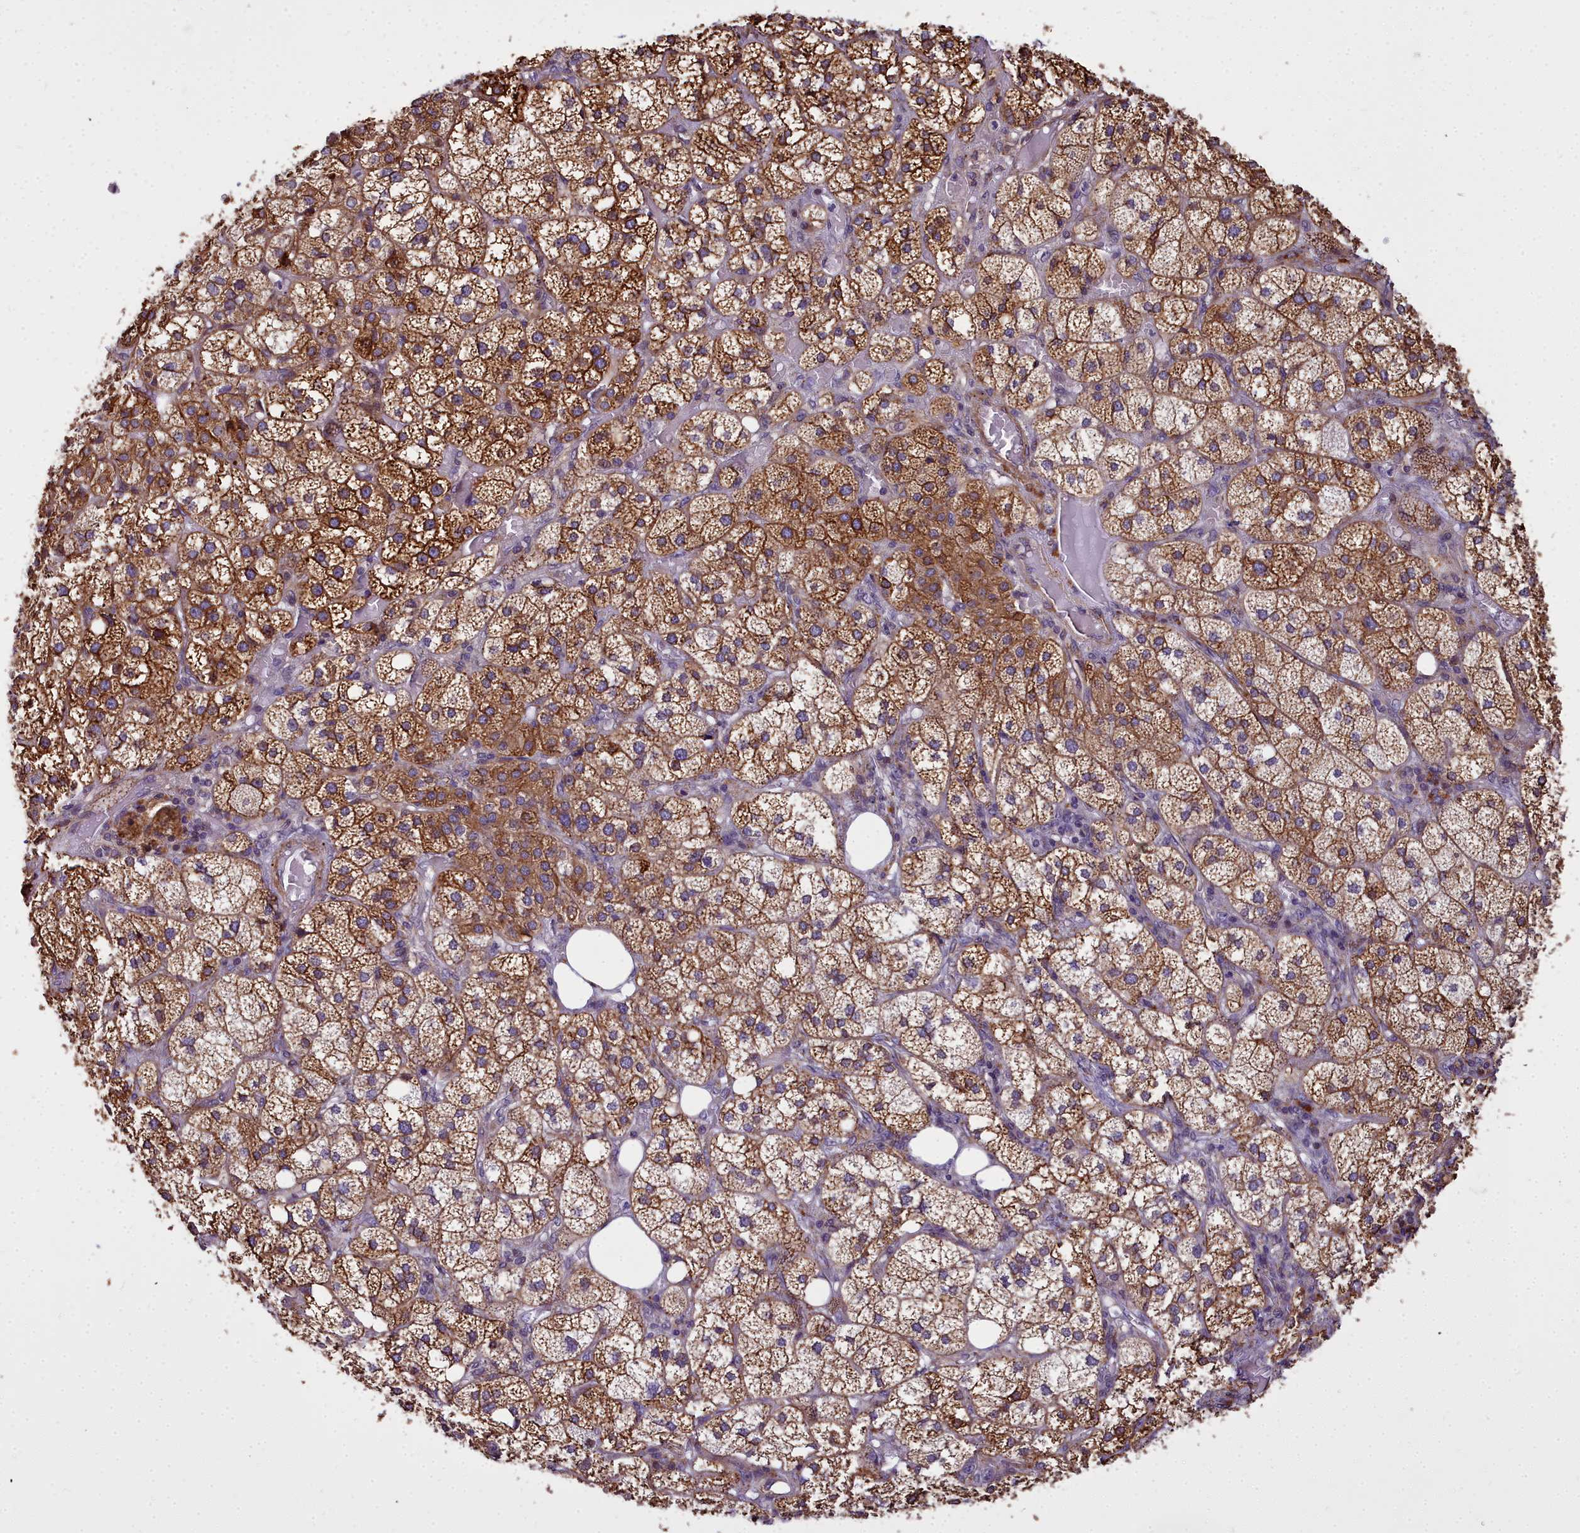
{"staining": {"intensity": "strong", "quantity": "25%-75%", "location": "cytoplasmic/membranous"}, "tissue": "adrenal gland", "cell_type": "Glandular cells", "image_type": "normal", "snomed": [{"axis": "morphology", "description": "Normal tissue, NOS"}, {"axis": "topography", "description": "Adrenal gland"}], "caption": "Protein expression analysis of normal adrenal gland shows strong cytoplasmic/membranous staining in approximately 25%-75% of glandular cells. Immunohistochemistry stains the protein of interest in brown and the nuclei are stained blue.", "gene": "GLYATL3", "patient": {"sex": "female", "age": 61}}